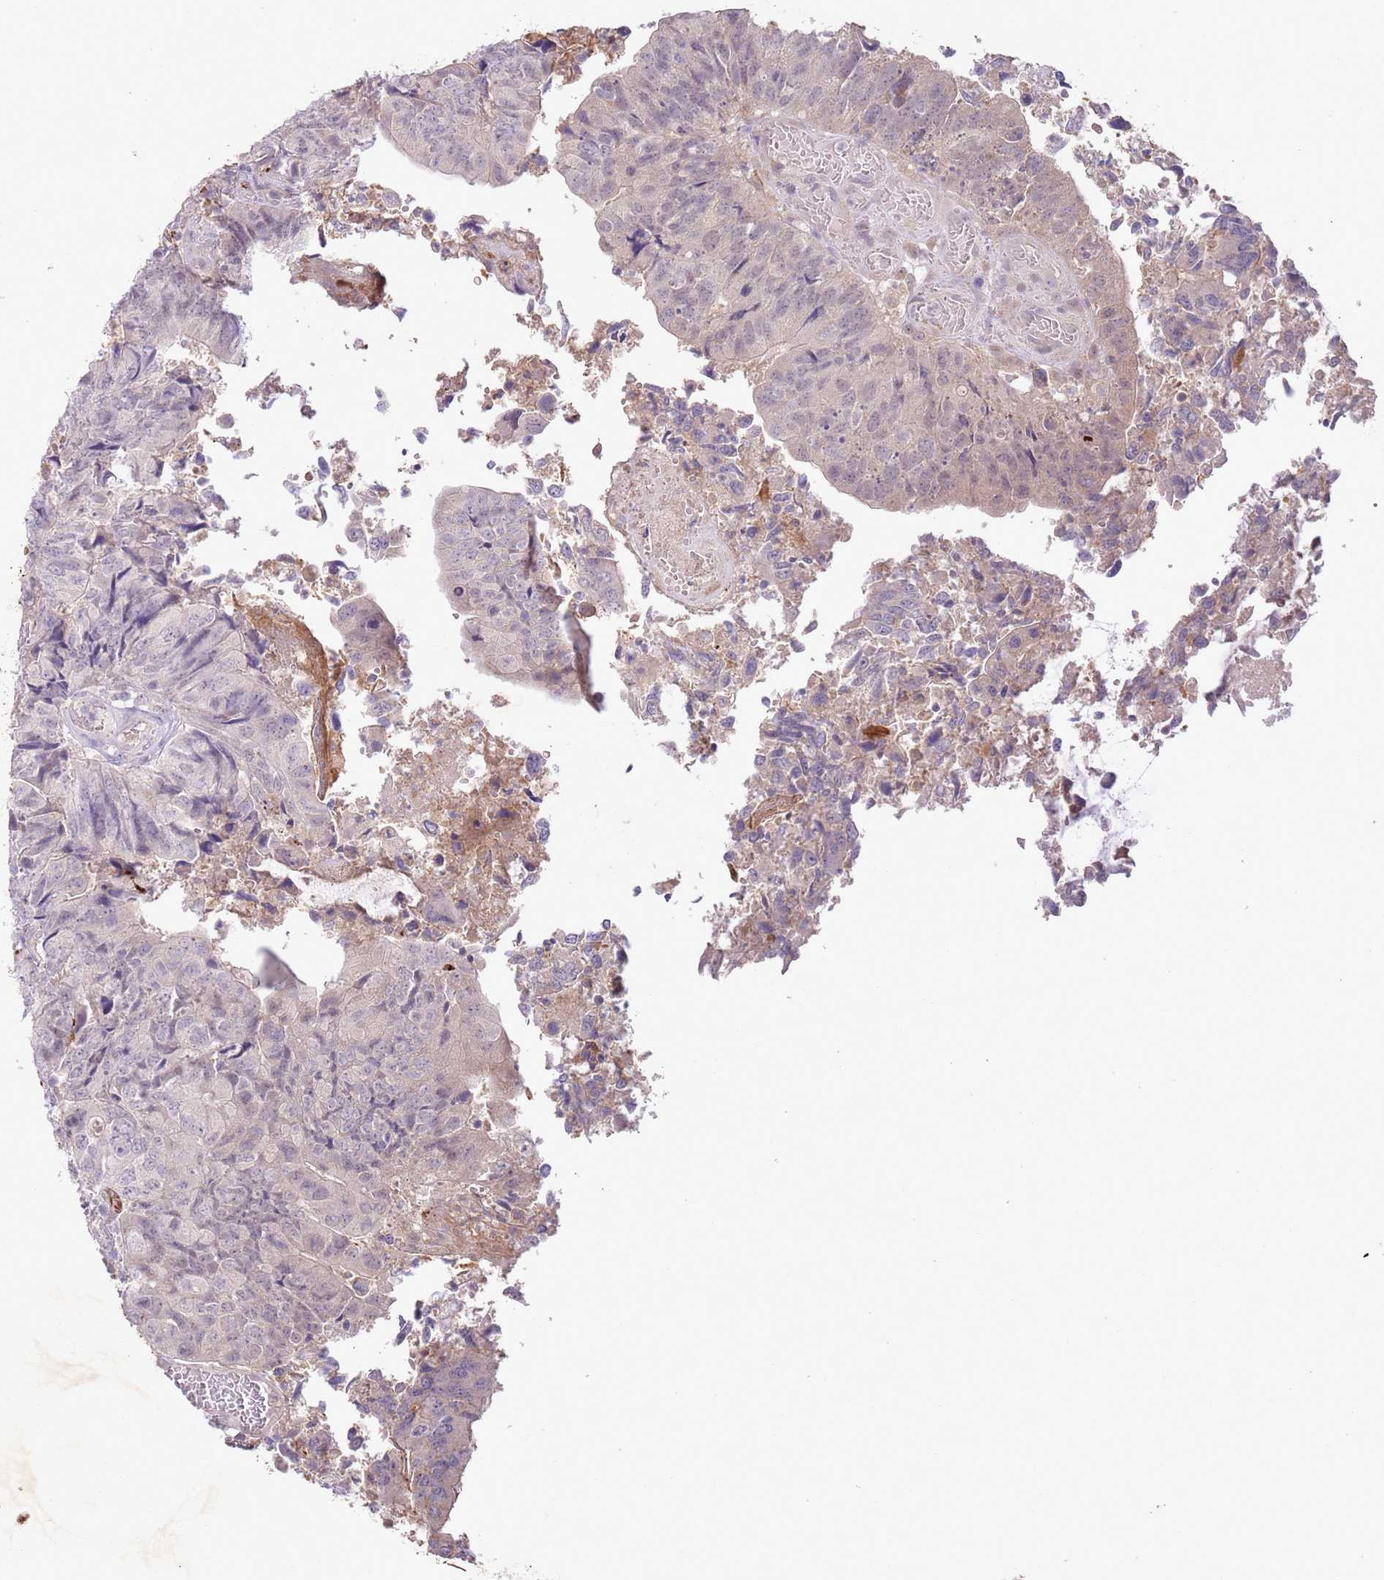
{"staining": {"intensity": "weak", "quantity": "<25%", "location": "cytoplasmic/membranous"}, "tissue": "colorectal cancer", "cell_type": "Tumor cells", "image_type": "cancer", "snomed": [{"axis": "morphology", "description": "Adenocarcinoma, NOS"}, {"axis": "topography", "description": "Colon"}], "caption": "A micrograph of adenocarcinoma (colorectal) stained for a protein shows no brown staining in tumor cells. (DAB immunohistochemistry with hematoxylin counter stain).", "gene": "CCNI", "patient": {"sex": "female", "age": 67}}